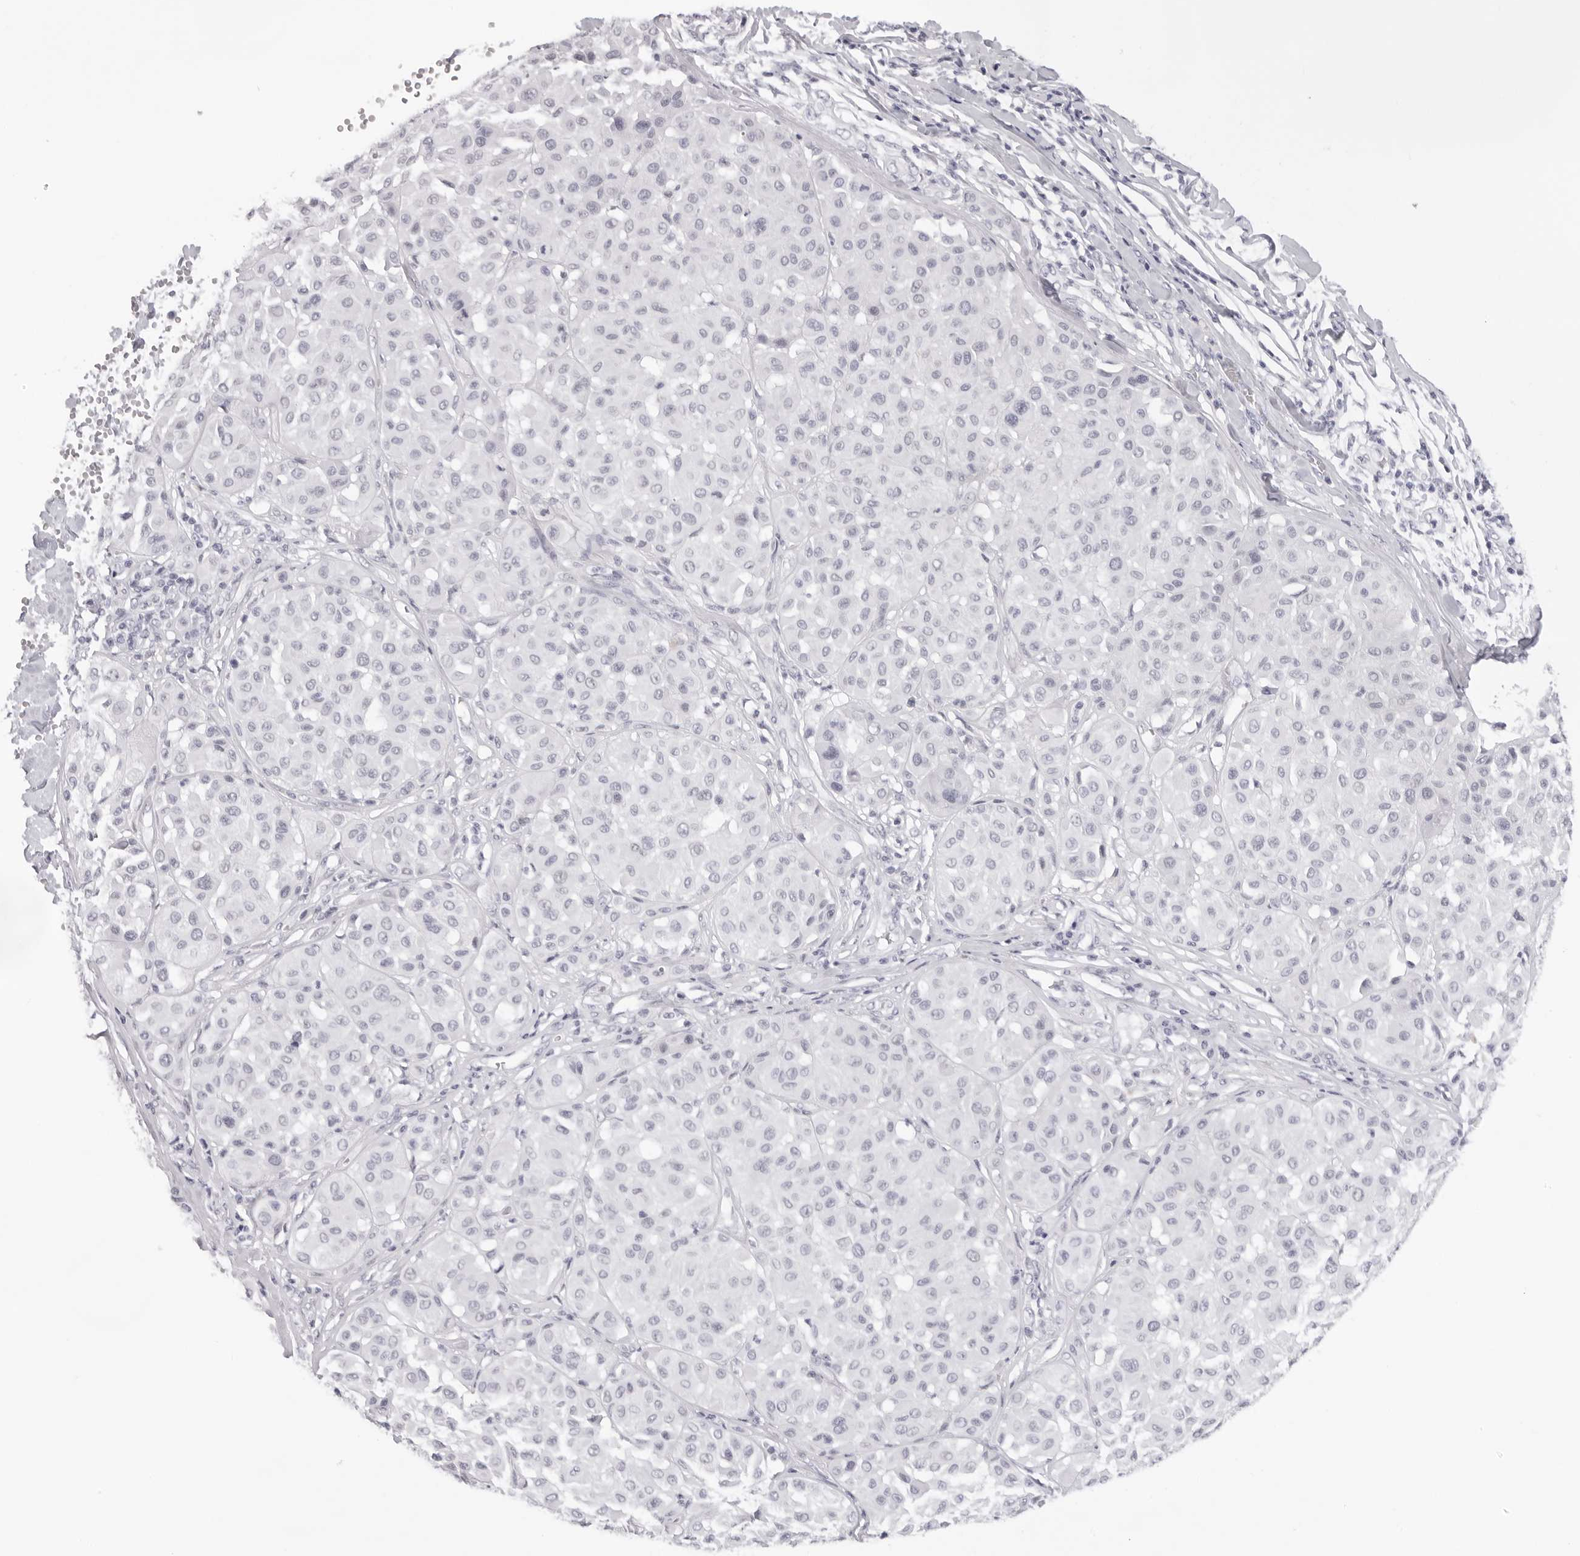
{"staining": {"intensity": "negative", "quantity": "none", "location": "none"}, "tissue": "melanoma", "cell_type": "Tumor cells", "image_type": "cancer", "snomed": [{"axis": "morphology", "description": "Malignant melanoma, Metastatic site"}, {"axis": "topography", "description": "Soft tissue"}], "caption": "This is an IHC photomicrograph of melanoma. There is no staining in tumor cells.", "gene": "KLK12", "patient": {"sex": "male", "age": 41}}